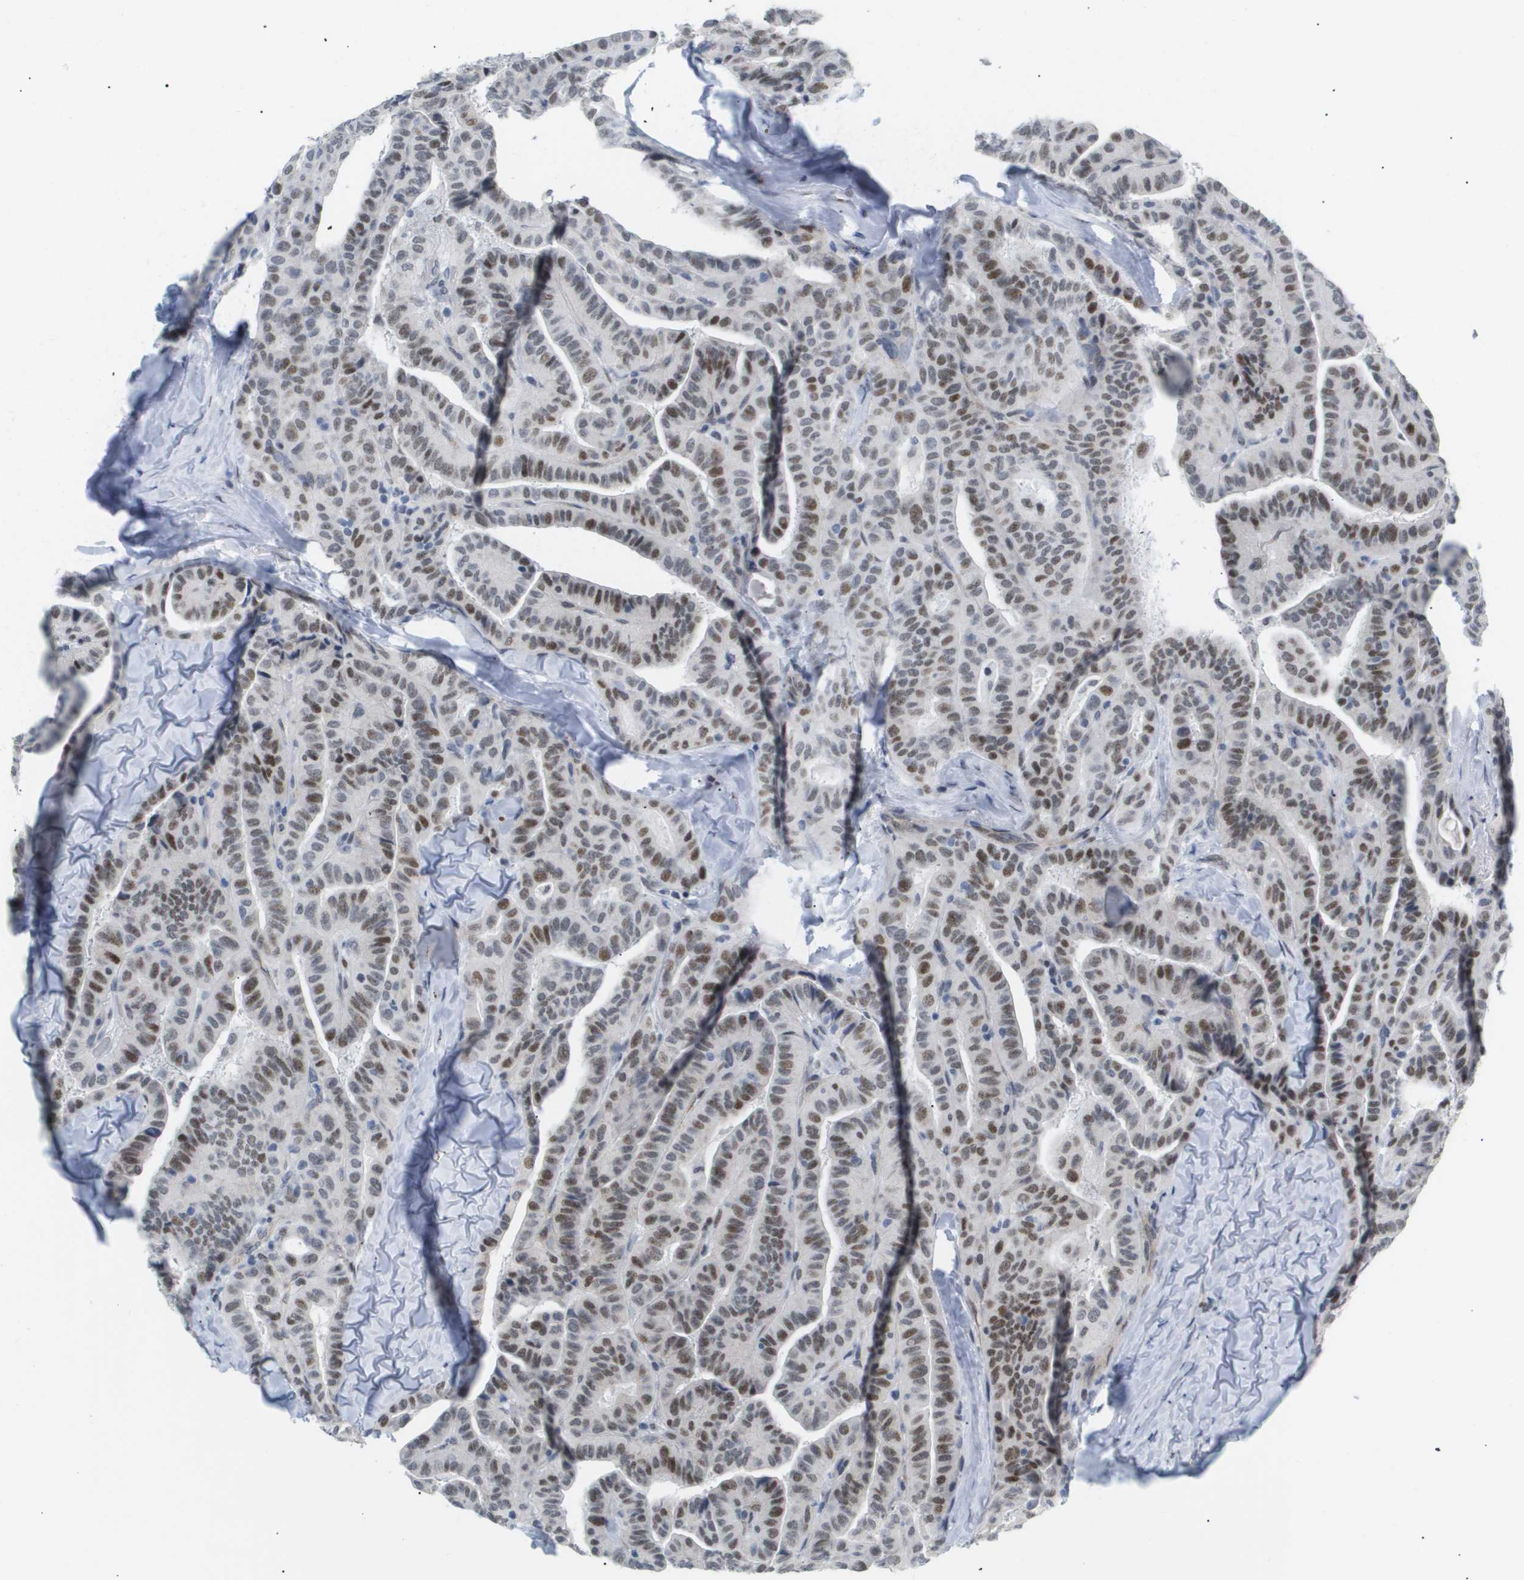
{"staining": {"intensity": "moderate", "quantity": ">75%", "location": "nuclear"}, "tissue": "thyroid cancer", "cell_type": "Tumor cells", "image_type": "cancer", "snomed": [{"axis": "morphology", "description": "Papillary adenocarcinoma, NOS"}, {"axis": "topography", "description": "Thyroid gland"}], "caption": "Brown immunohistochemical staining in thyroid cancer exhibits moderate nuclear expression in approximately >75% of tumor cells.", "gene": "PPARD", "patient": {"sex": "male", "age": 77}}